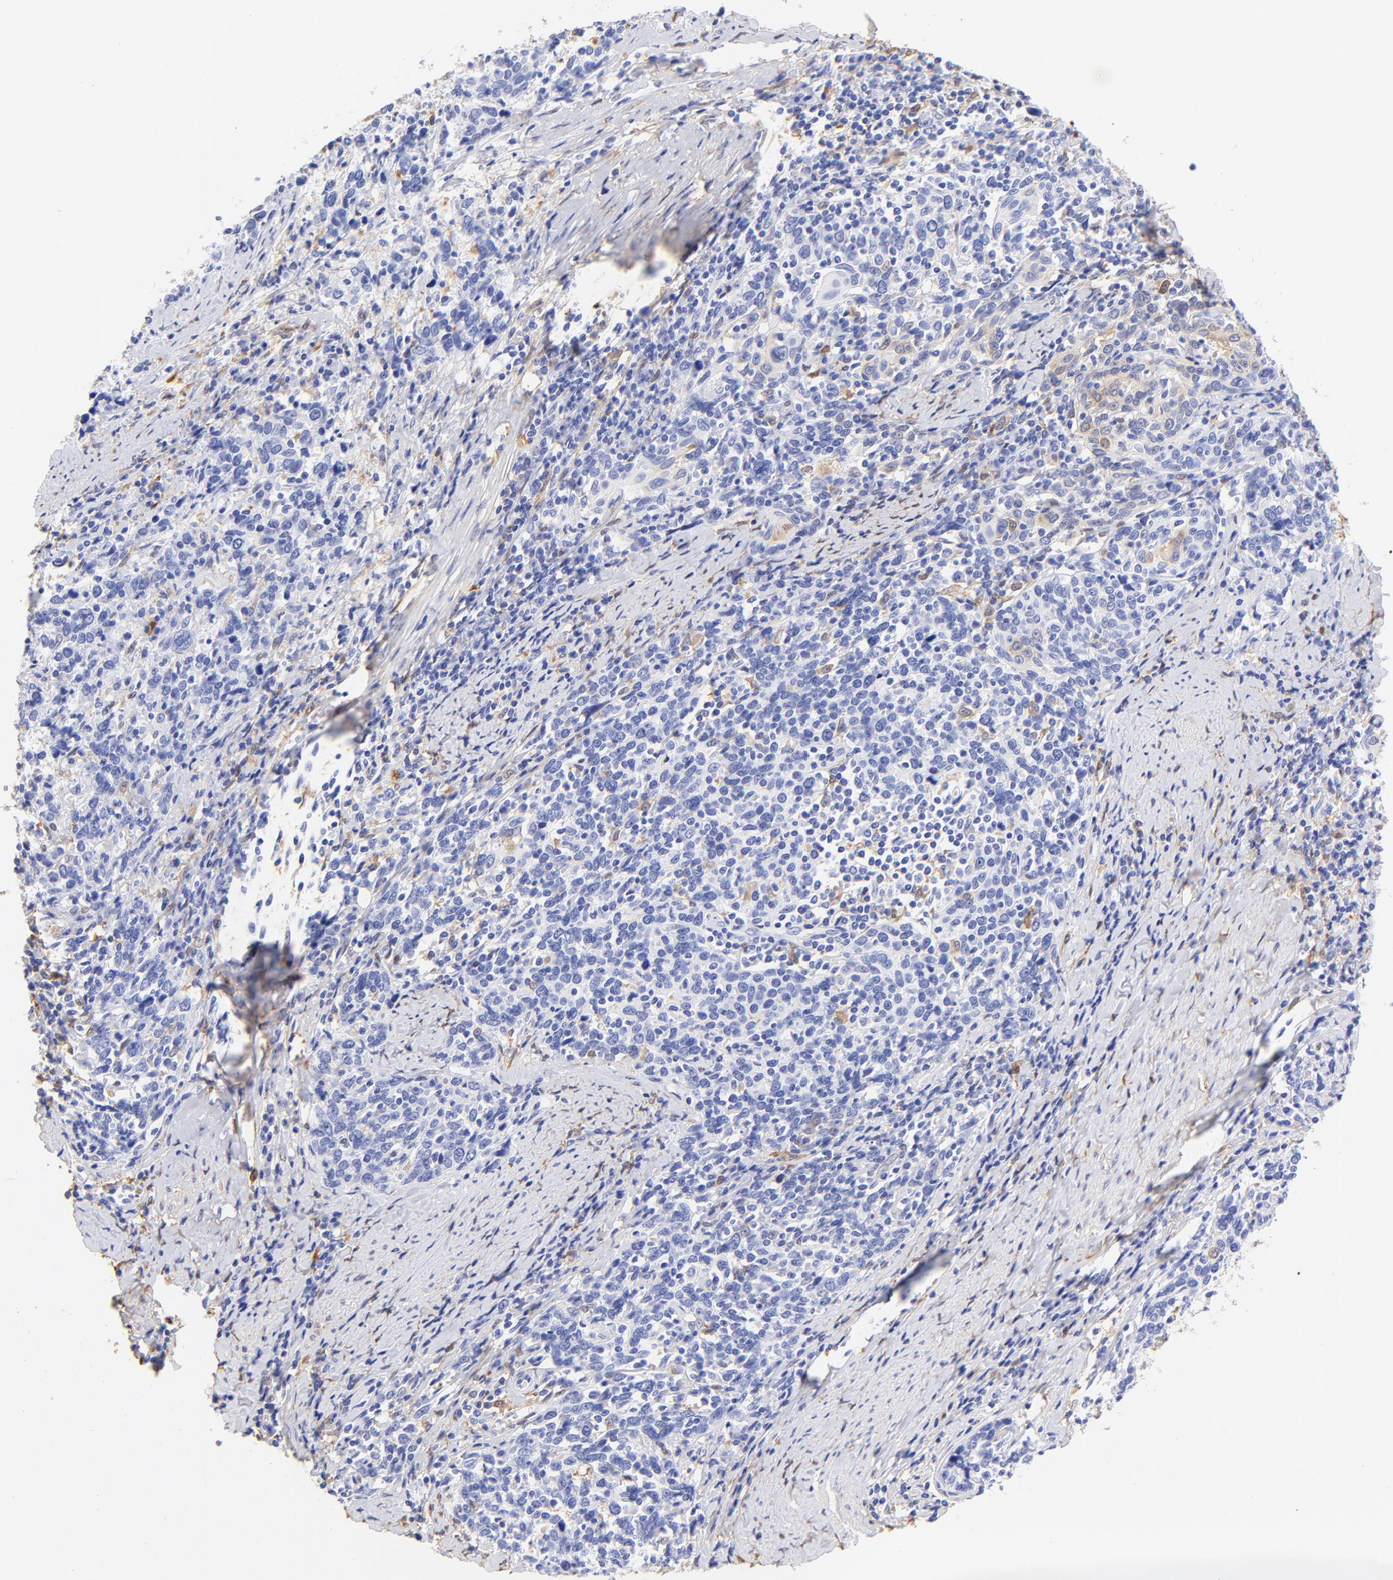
{"staining": {"intensity": "negative", "quantity": "none", "location": "none"}, "tissue": "cervical cancer", "cell_type": "Tumor cells", "image_type": "cancer", "snomed": [{"axis": "morphology", "description": "Squamous cell carcinoma, NOS"}, {"axis": "topography", "description": "Cervix"}], "caption": "This histopathology image is of cervical cancer stained with IHC to label a protein in brown with the nuclei are counter-stained blue. There is no staining in tumor cells.", "gene": "ALDH1A1", "patient": {"sex": "female", "age": 41}}